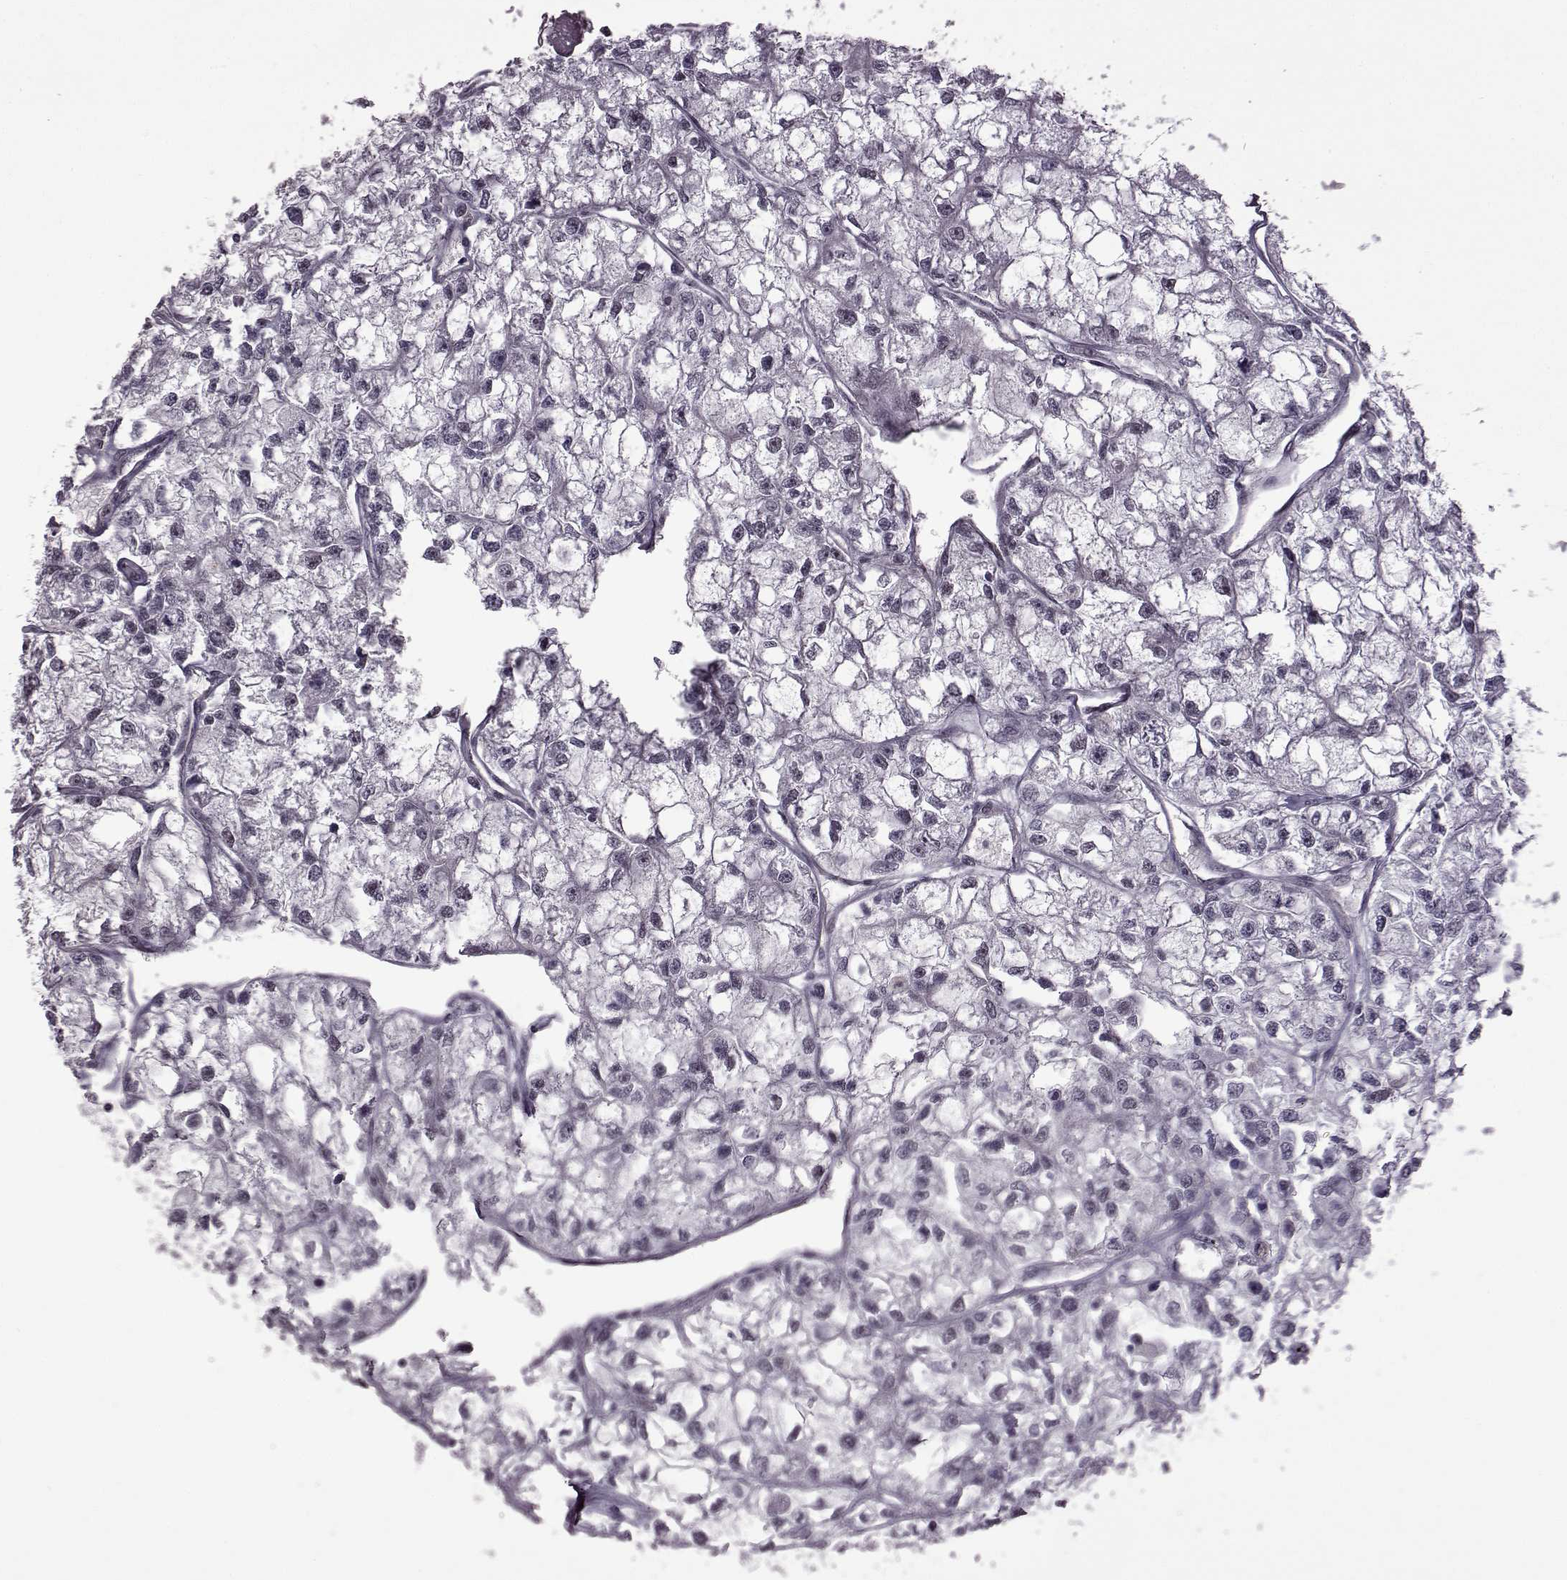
{"staining": {"intensity": "negative", "quantity": "none", "location": "none"}, "tissue": "renal cancer", "cell_type": "Tumor cells", "image_type": "cancer", "snomed": [{"axis": "morphology", "description": "Adenocarcinoma, NOS"}, {"axis": "topography", "description": "Kidney"}], "caption": "Tumor cells are negative for brown protein staining in renal cancer. (DAB (3,3'-diaminobenzidine) immunohistochemistry (IHC) with hematoxylin counter stain).", "gene": "SYNPO2", "patient": {"sex": "male", "age": 56}}